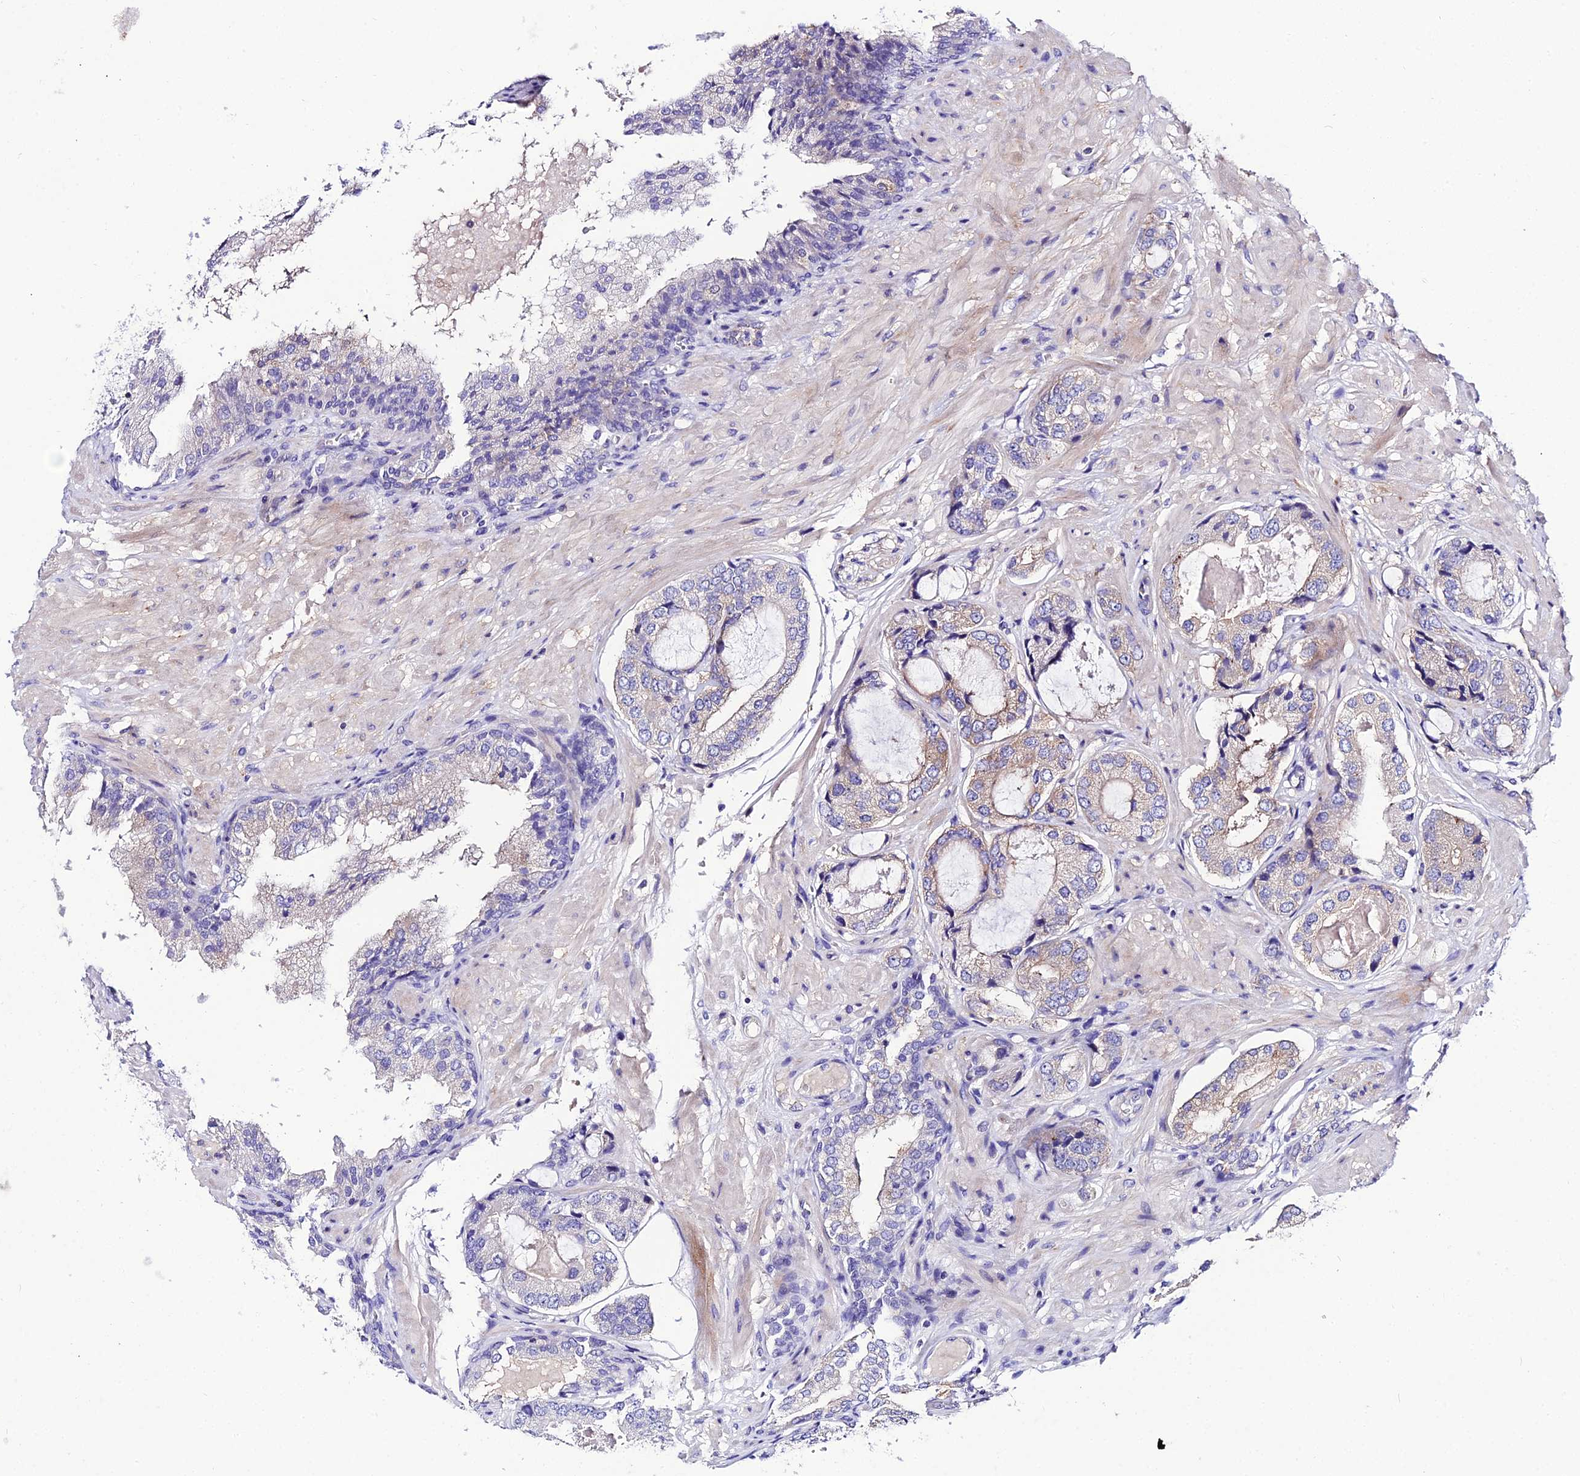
{"staining": {"intensity": "weak", "quantity": "<25%", "location": "cytoplasmic/membranous"}, "tissue": "prostate cancer", "cell_type": "Tumor cells", "image_type": "cancer", "snomed": [{"axis": "morphology", "description": "Adenocarcinoma, High grade"}, {"axis": "topography", "description": "Prostate"}], "caption": "Prostate adenocarcinoma (high-grade) stained for a protein using immunohistochemistry (IHC) demonstrates no expression tumor cells.", "gene": "SHQ1", "patient": {"sex": "male", "age": 59}}